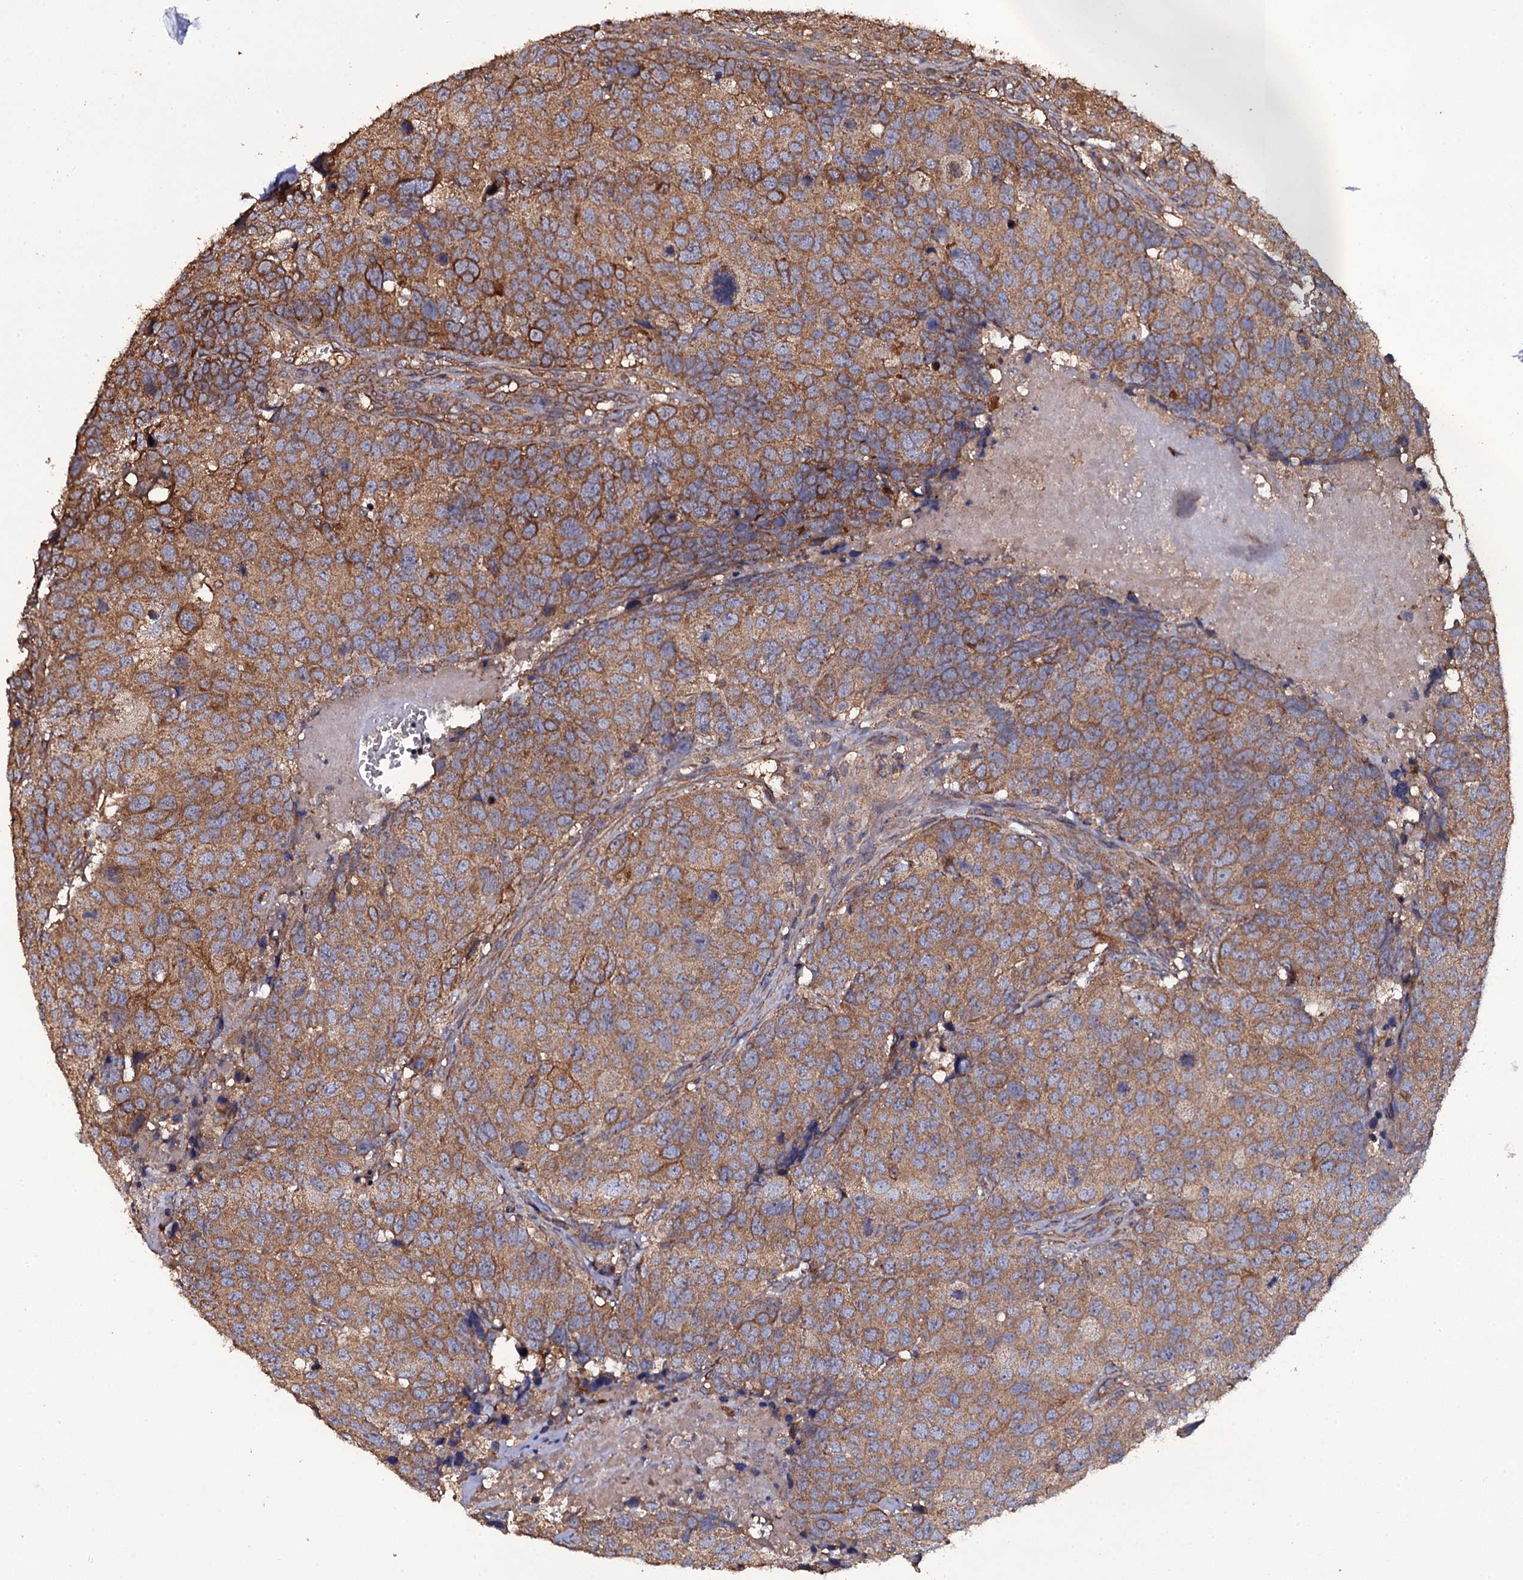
{"staining": {"intensity": "moderate", "quantity": ">75%", "location": "cytoplasmic/membranous"}, "tissue": "head and neck cancer", "cell_type": "Tumor cells", "image_type": "cancer", "snomed": [{"axis": "morphology", "description": "Squamous cell carcinoma, NOS"}, {"axis": "topography", "description": "Head-Neck"}], "caption": "Protein staining reveals moderate cytoplasmic/membranous staining in approximately >75% of tumor cells in head and neck cancer. The staining is performed using DAB (3,3'-diaminobenzidine) brown chromogen to label protein expression. The nuclei are counter-stained blue using hematoxylin.", "gene": "TTC23", "patient": {"sex": "male", "age": 66}}